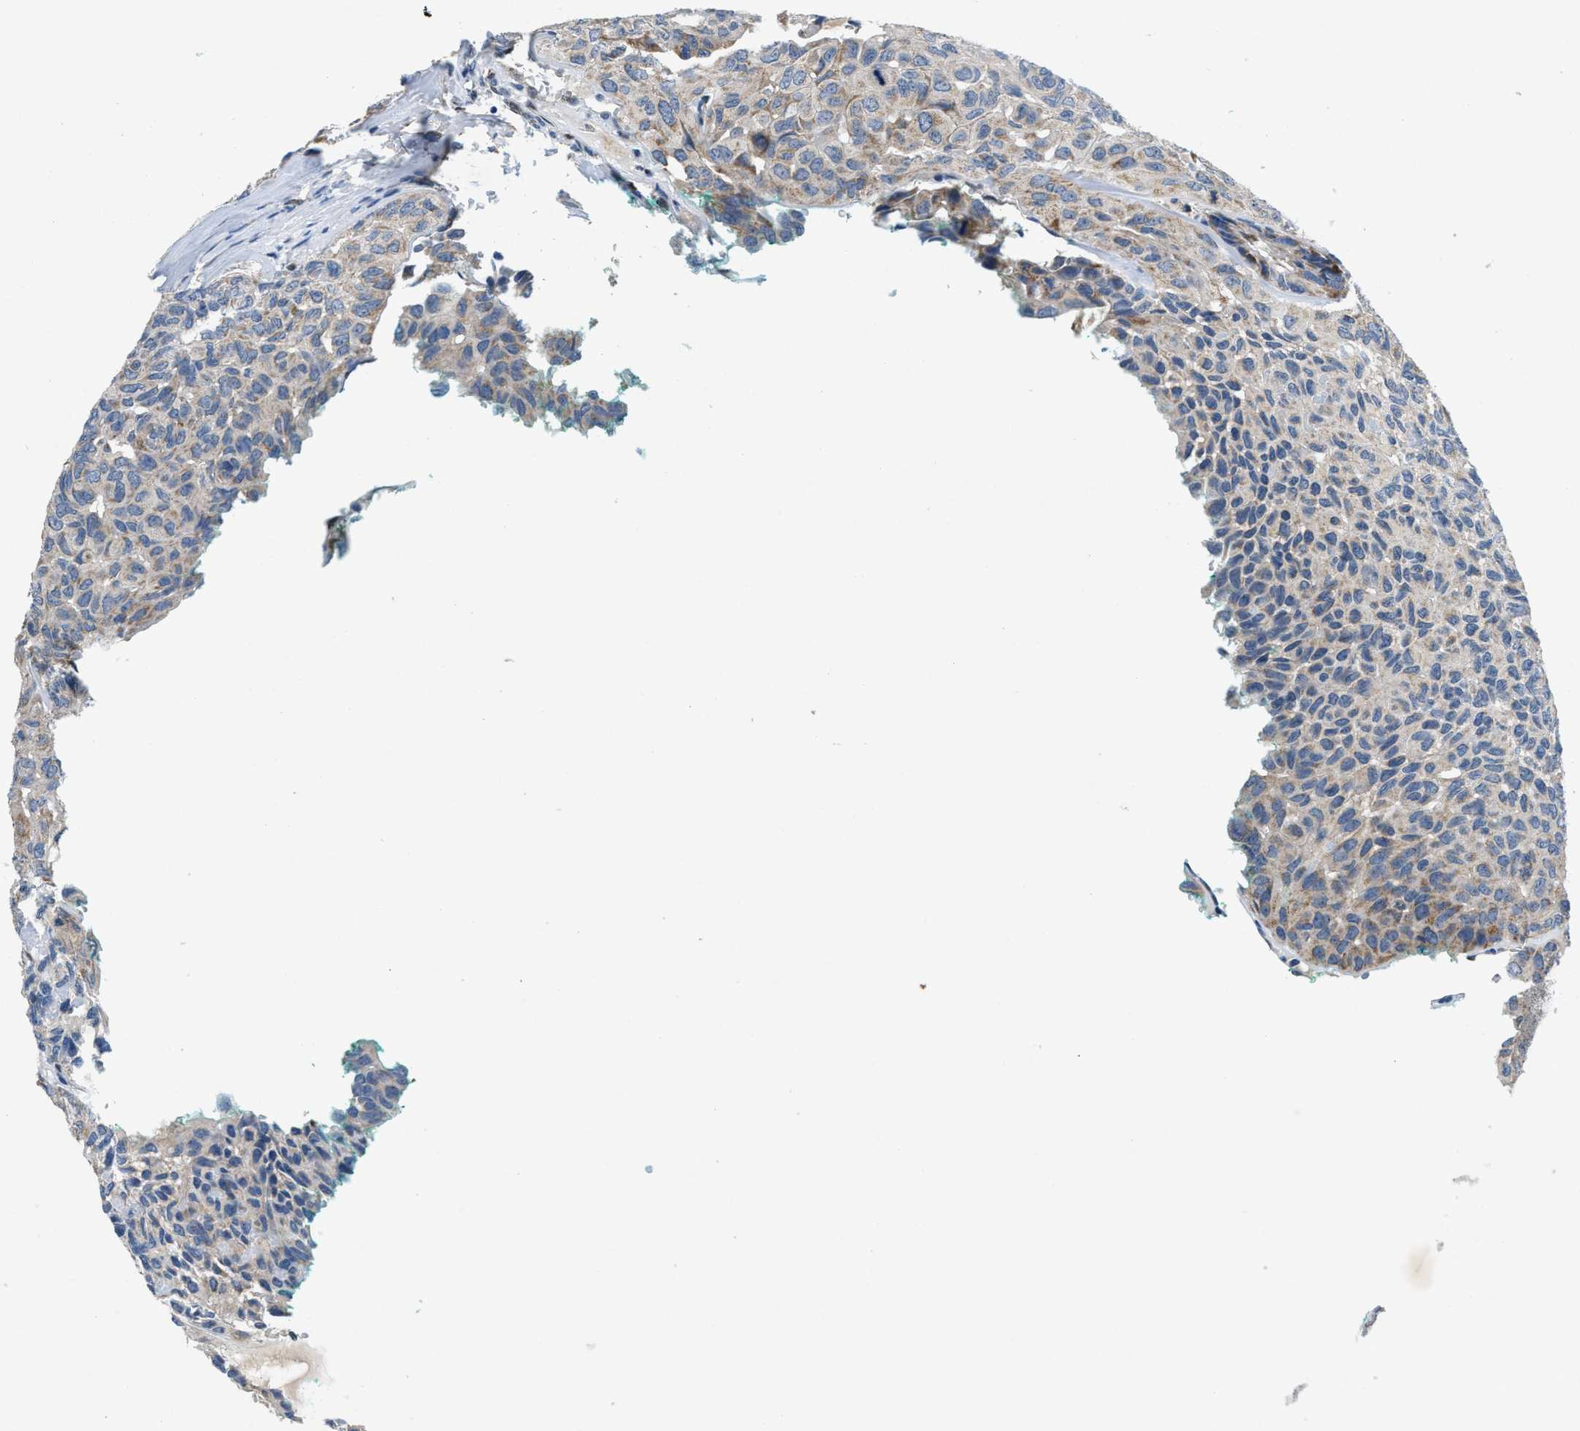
{"staining": {"intensity": "weak", "quantity": "<25%", "location": "cytoplasmic/membranous"}, "tissue": "head and neck cancer", "cell_type": "Tumor cells", "image_type": "cancer", "snomed": [{"axis": "morphology", "description": "Adenocarcinoma, NOS"}, {"axis": "topography", "description": "Salivary gland, NOS"}, {"axis": "topography", "description": "Head-Neck"}], "caption": "This histopathology image is of adenocarcinoma (head and neck) stained with immunohistochemistry to label a protein in brown with the nuclei are counter-stained blue. There is no staining in tumor cells.", "gene": "PNKD", "patient": {"sex": "female", "age": 76}}